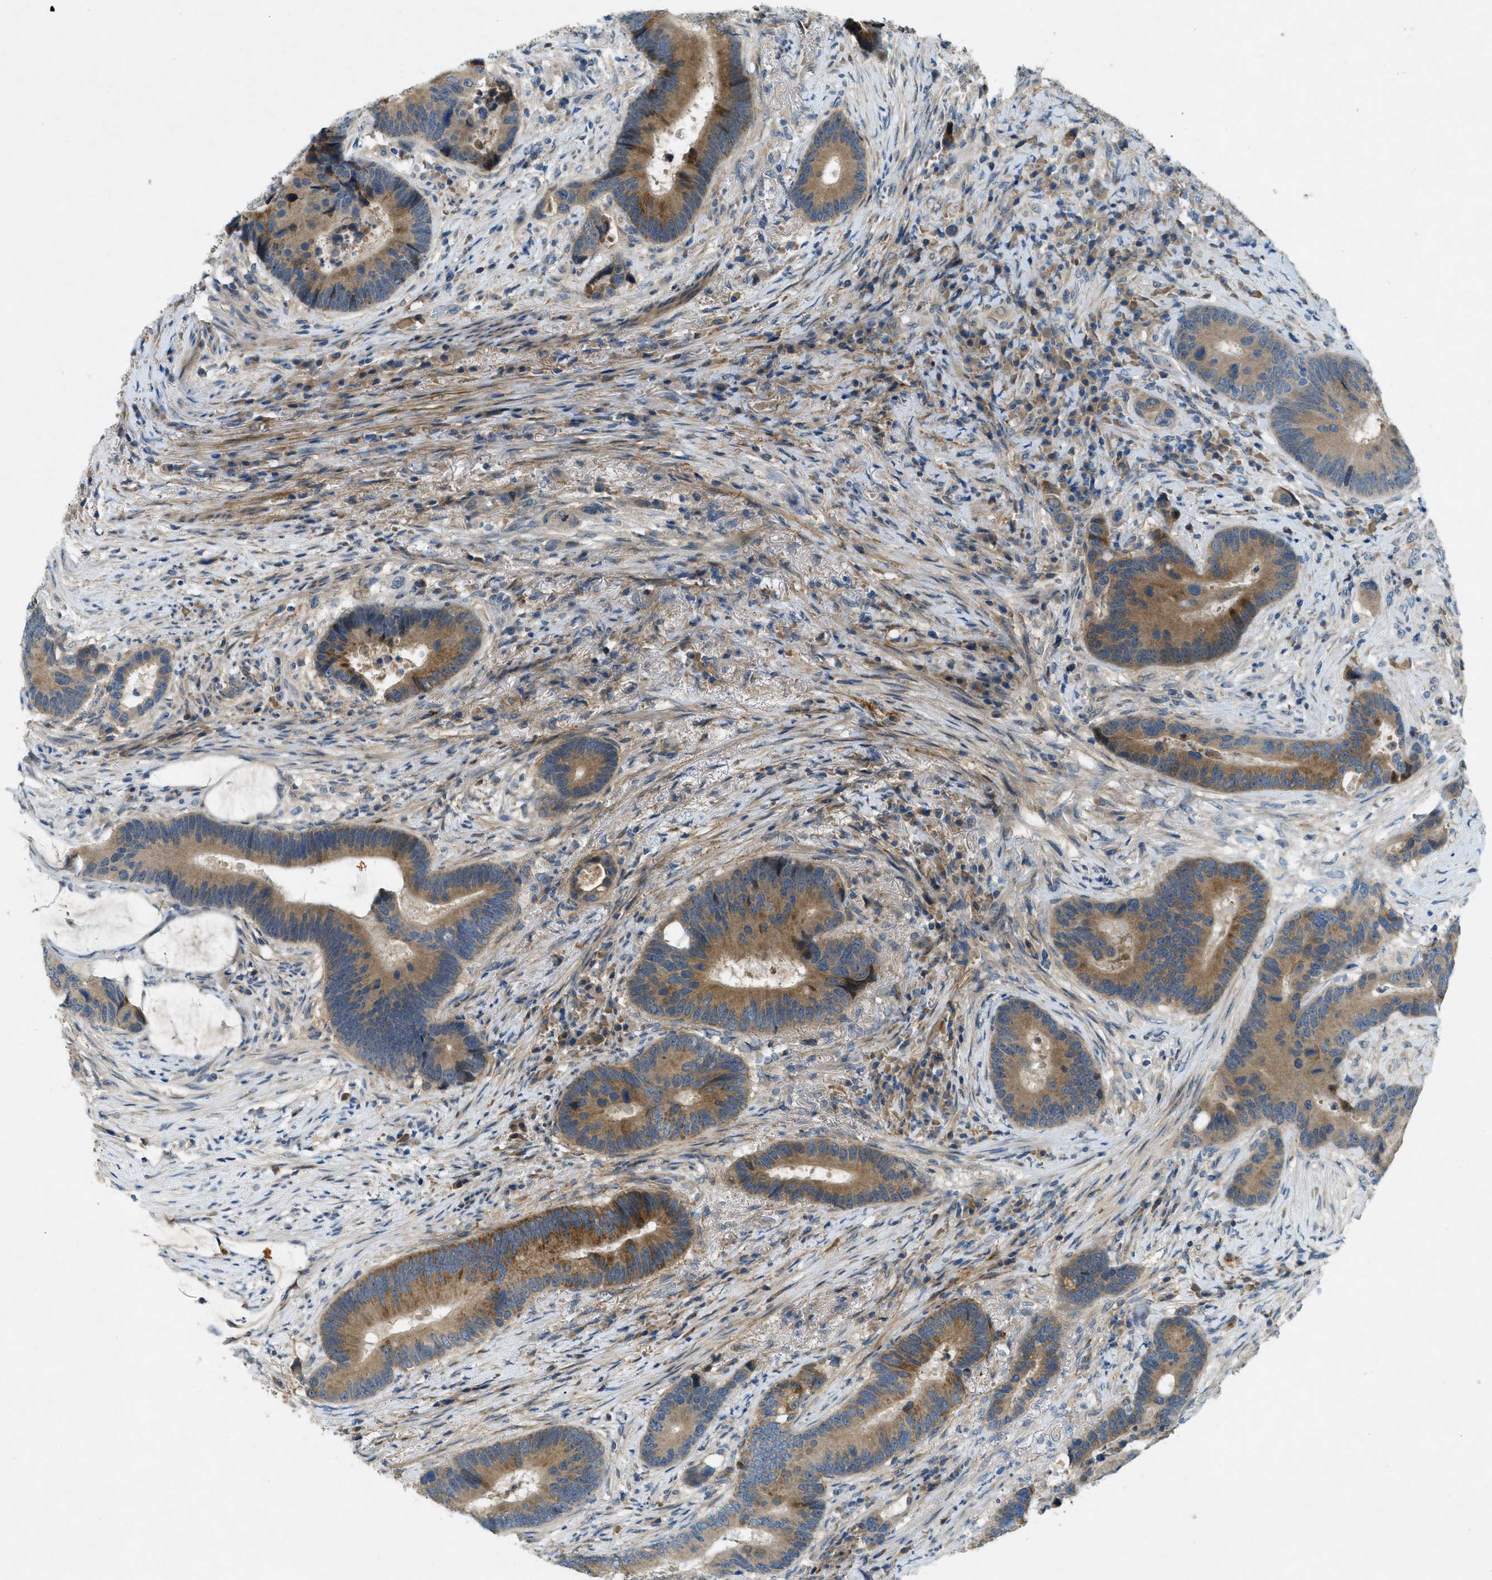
{"staining": {"intensity": "moderate", "quantity": ">75%", "location": "cytoplasmic/membranous"}, "tissue": "colorectal cancer", "cell_type": "Tumor cells", "image_type": "cancer", "snomed": [{"axis": "morphology", "description": "Adenocarcinoma, NOS"}, {"axis": "topography", "description": "Rectum"}], "caption": "IHC of human adenocarcinoma (colorectal) exhibits medium levels of moderate cytoplasmic/membranous positivity in approximately >75% of tumor cells. The staining was performed using DAB, with brown indicating positive protein expression. Nuclei are stained blue with hematoxylin.", "gene": "SNX14", "patient": {"sex": "female", "age": 89}}